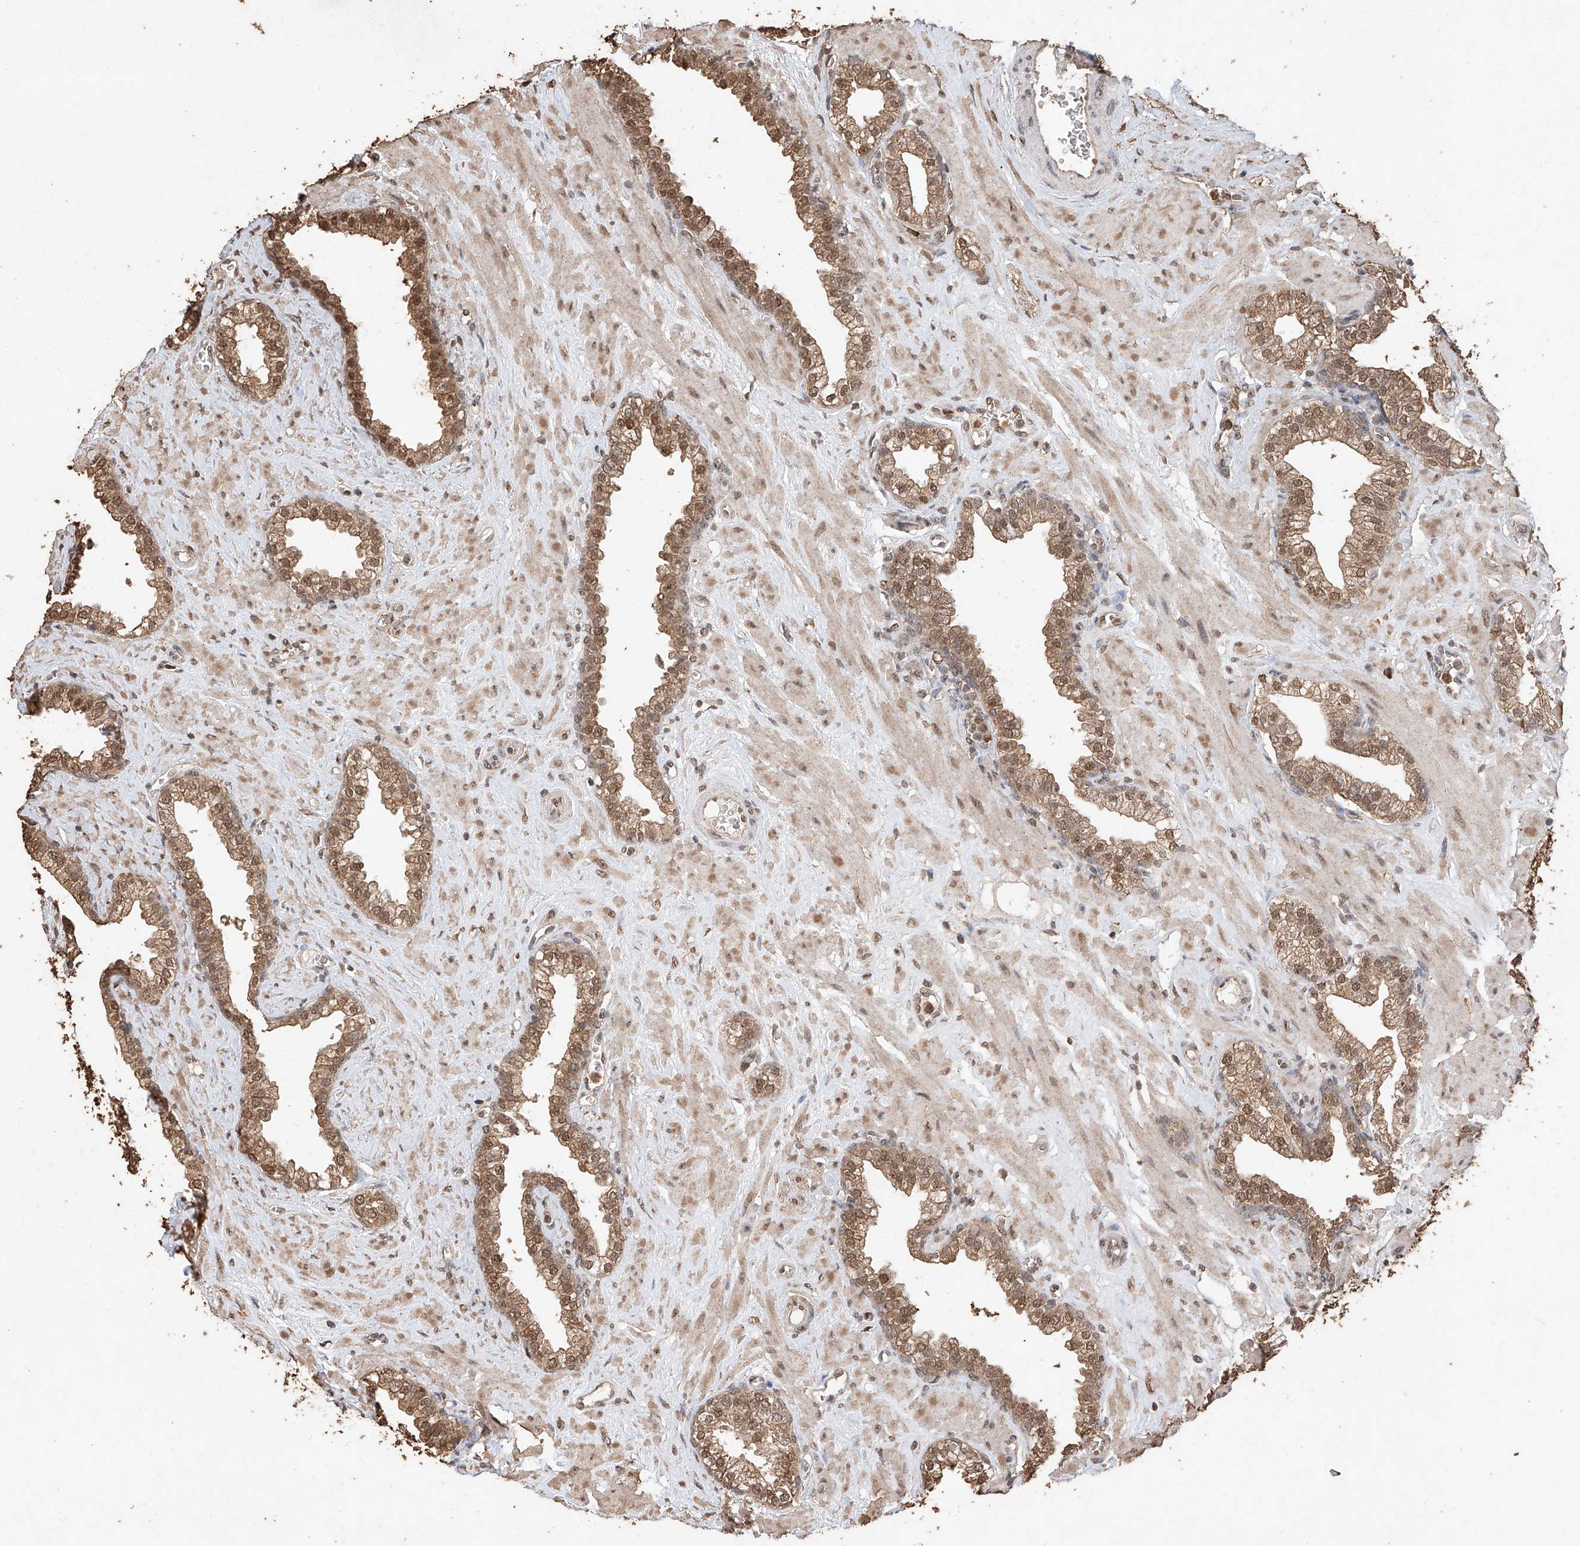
{"staining": {"intensity": "moderate", "quantity": "25%-75%", "location": "cytoplasmic/membranous,nuclear"}, "tissue": "prostate", "cell_type": "Glandular cells", "image_type": "normal", "snomed": [{"axis": "morphology", "description": "Normal tissue, NOS"}, {"axis": "morphology", "description": "Urothelial carcinoma, Low grade"}, {"axis": "topography", "description": "Urinary bladder"}, {"axis": "topography", "description": "Prostate"}], "caption": "Moderate cytoplasmic/membranous,nuclear protein expression is present in approximately 25%-75% of glandular cells in prostate.", "gene": "ELOVL1", "patient": {"sex": "male", "age": 60}}